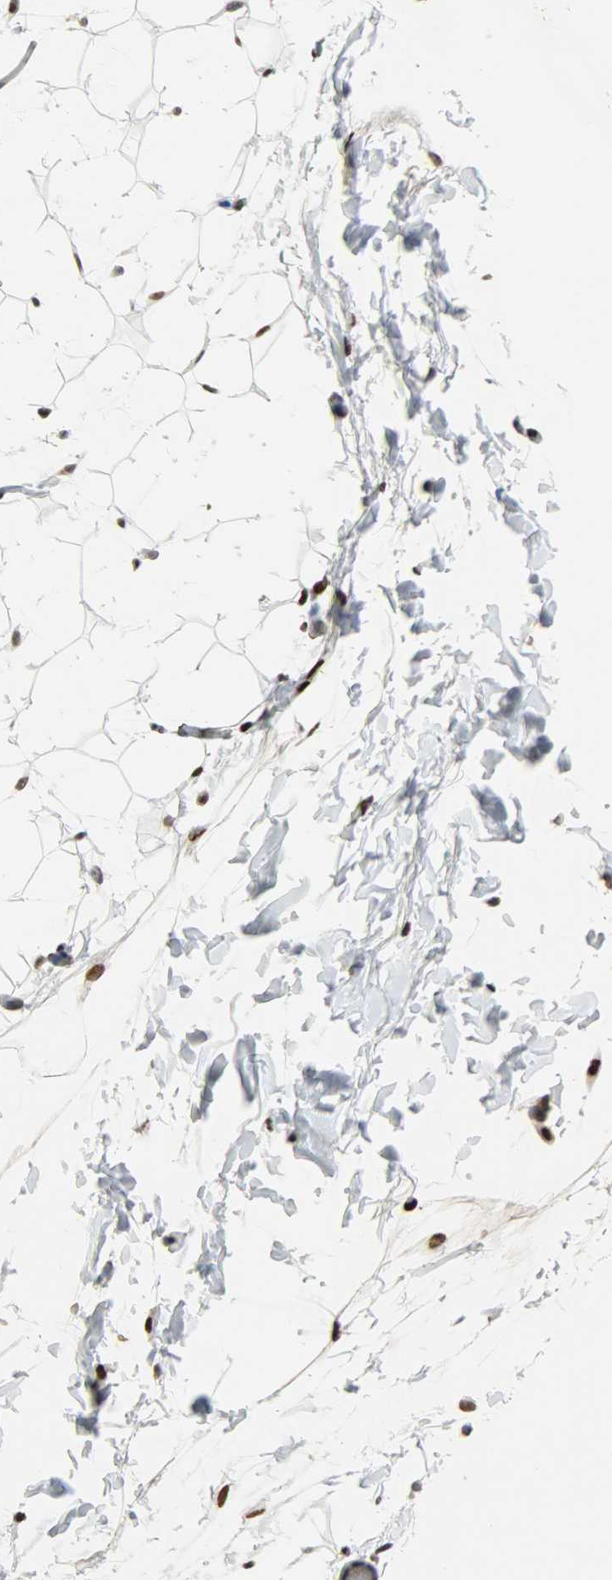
{"staining": {"intensity": "moderate", "quantity": ">75%", "location": "nuclear"}, "tissue": "adipose tissue", "cell_type": "Adipocytes", "image_type": "normal", "snomed": [{"axis": "morphology", "description": "Normal tissue, NOS"}, {"axis": "topography", "description": "Soft tissue"}], "caption": "DAB immunohistochemical staining of normal adipose tissue reveals moderate nuclear protein staining in about >75% of adipocytes.", "gene": "SNAI1", "patient": {"sex": "male", "age": 26}}